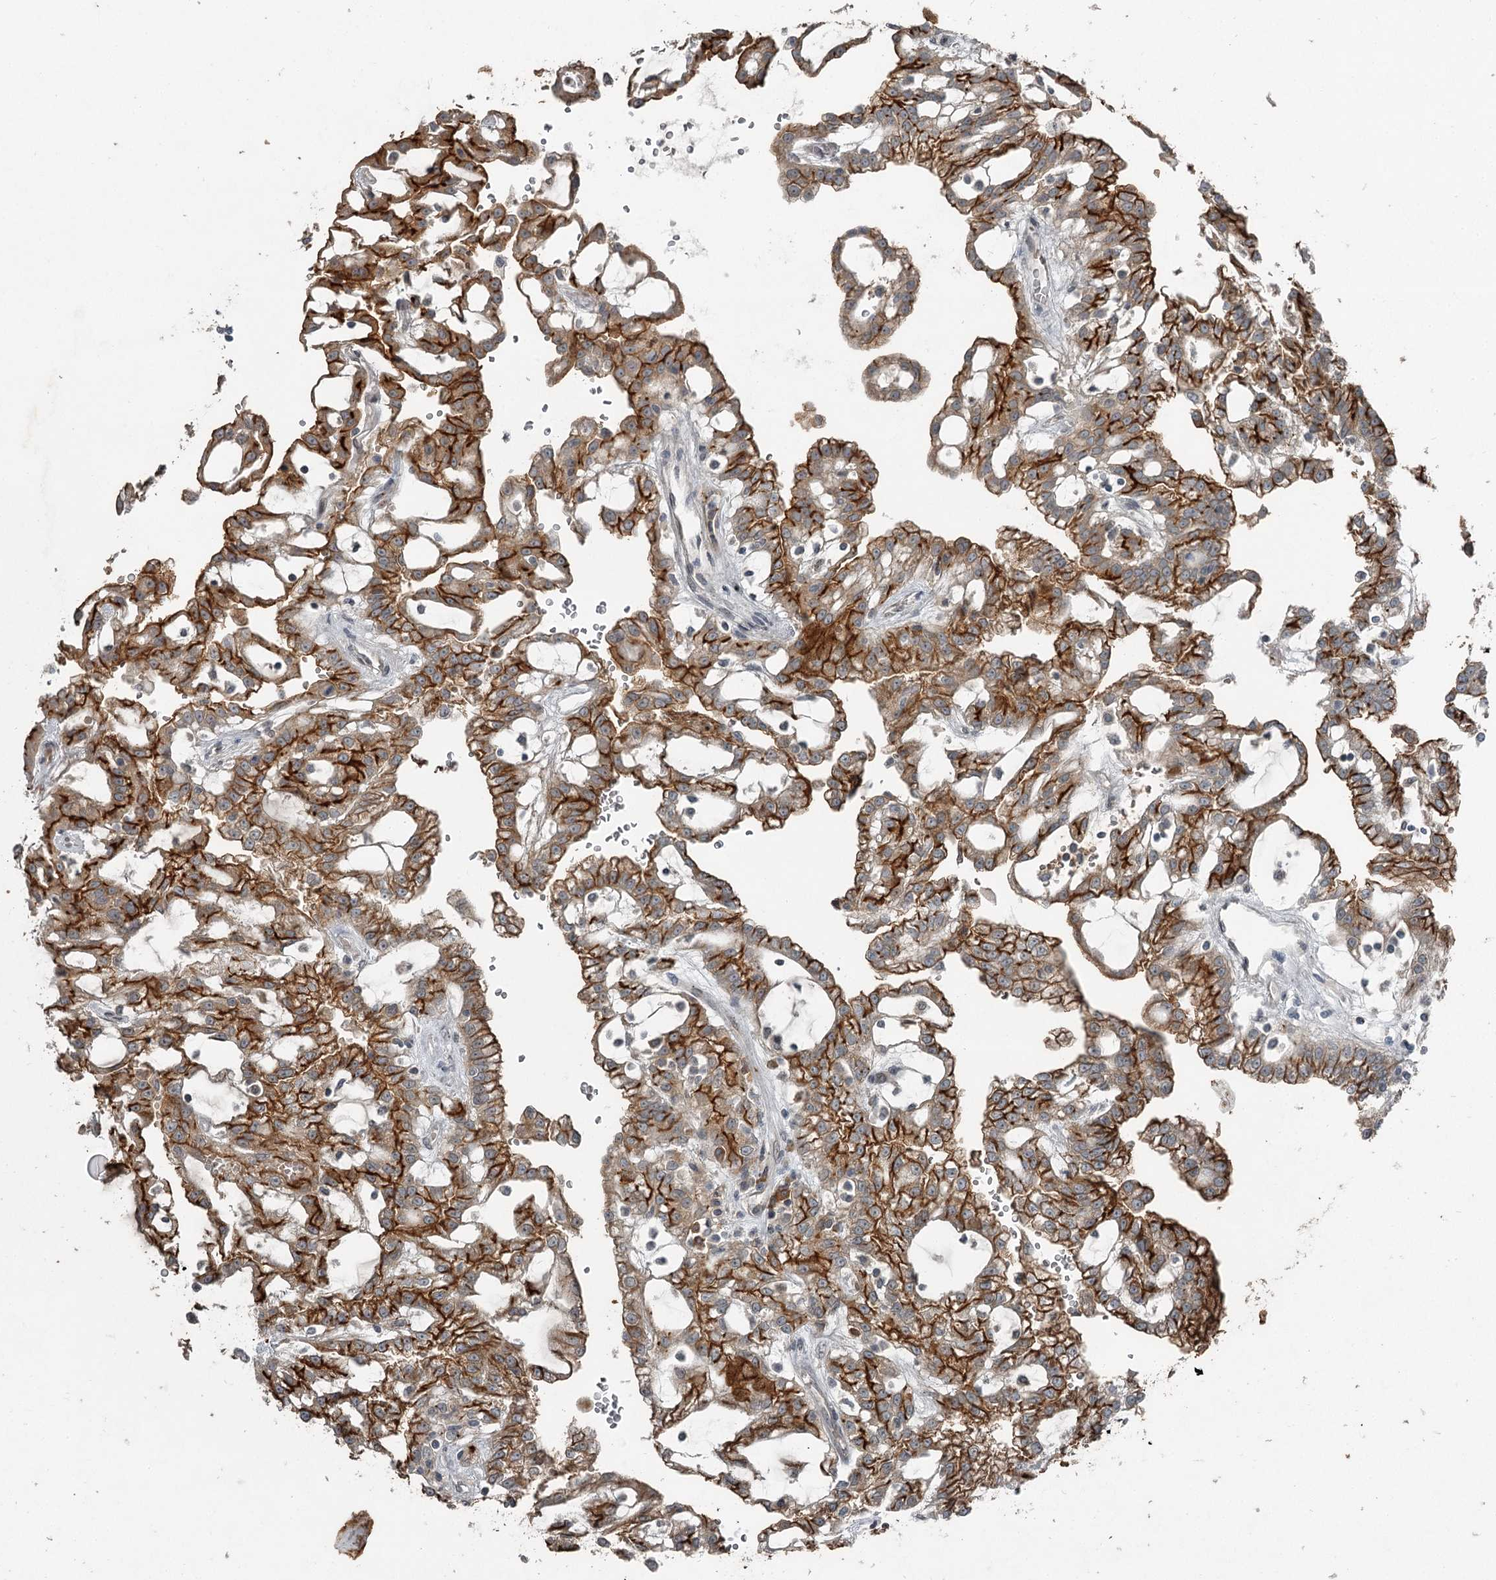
{"staining": {"intensity": "moderate", "quantity": ">75%", "location": "cytoplasmic/membranous"}, "tissue": "renal cancer", "cell_type": "Tumor cells", "image_type": "cancer", "snomed": [{"axis": "morphology", "description": "Adenocarcinoma, NOS"}, {"axis": "topography", "description": "Kidney"}], "caption": "There is medium levels of moderate cytoplasmic/membranous expression in tumor cells of renal adenocarcinoma, as demonstrated by immunohistochemical staining (brown color).", "gene": "SLC39A8", "patient": {"sex": "male", "age": 63}}